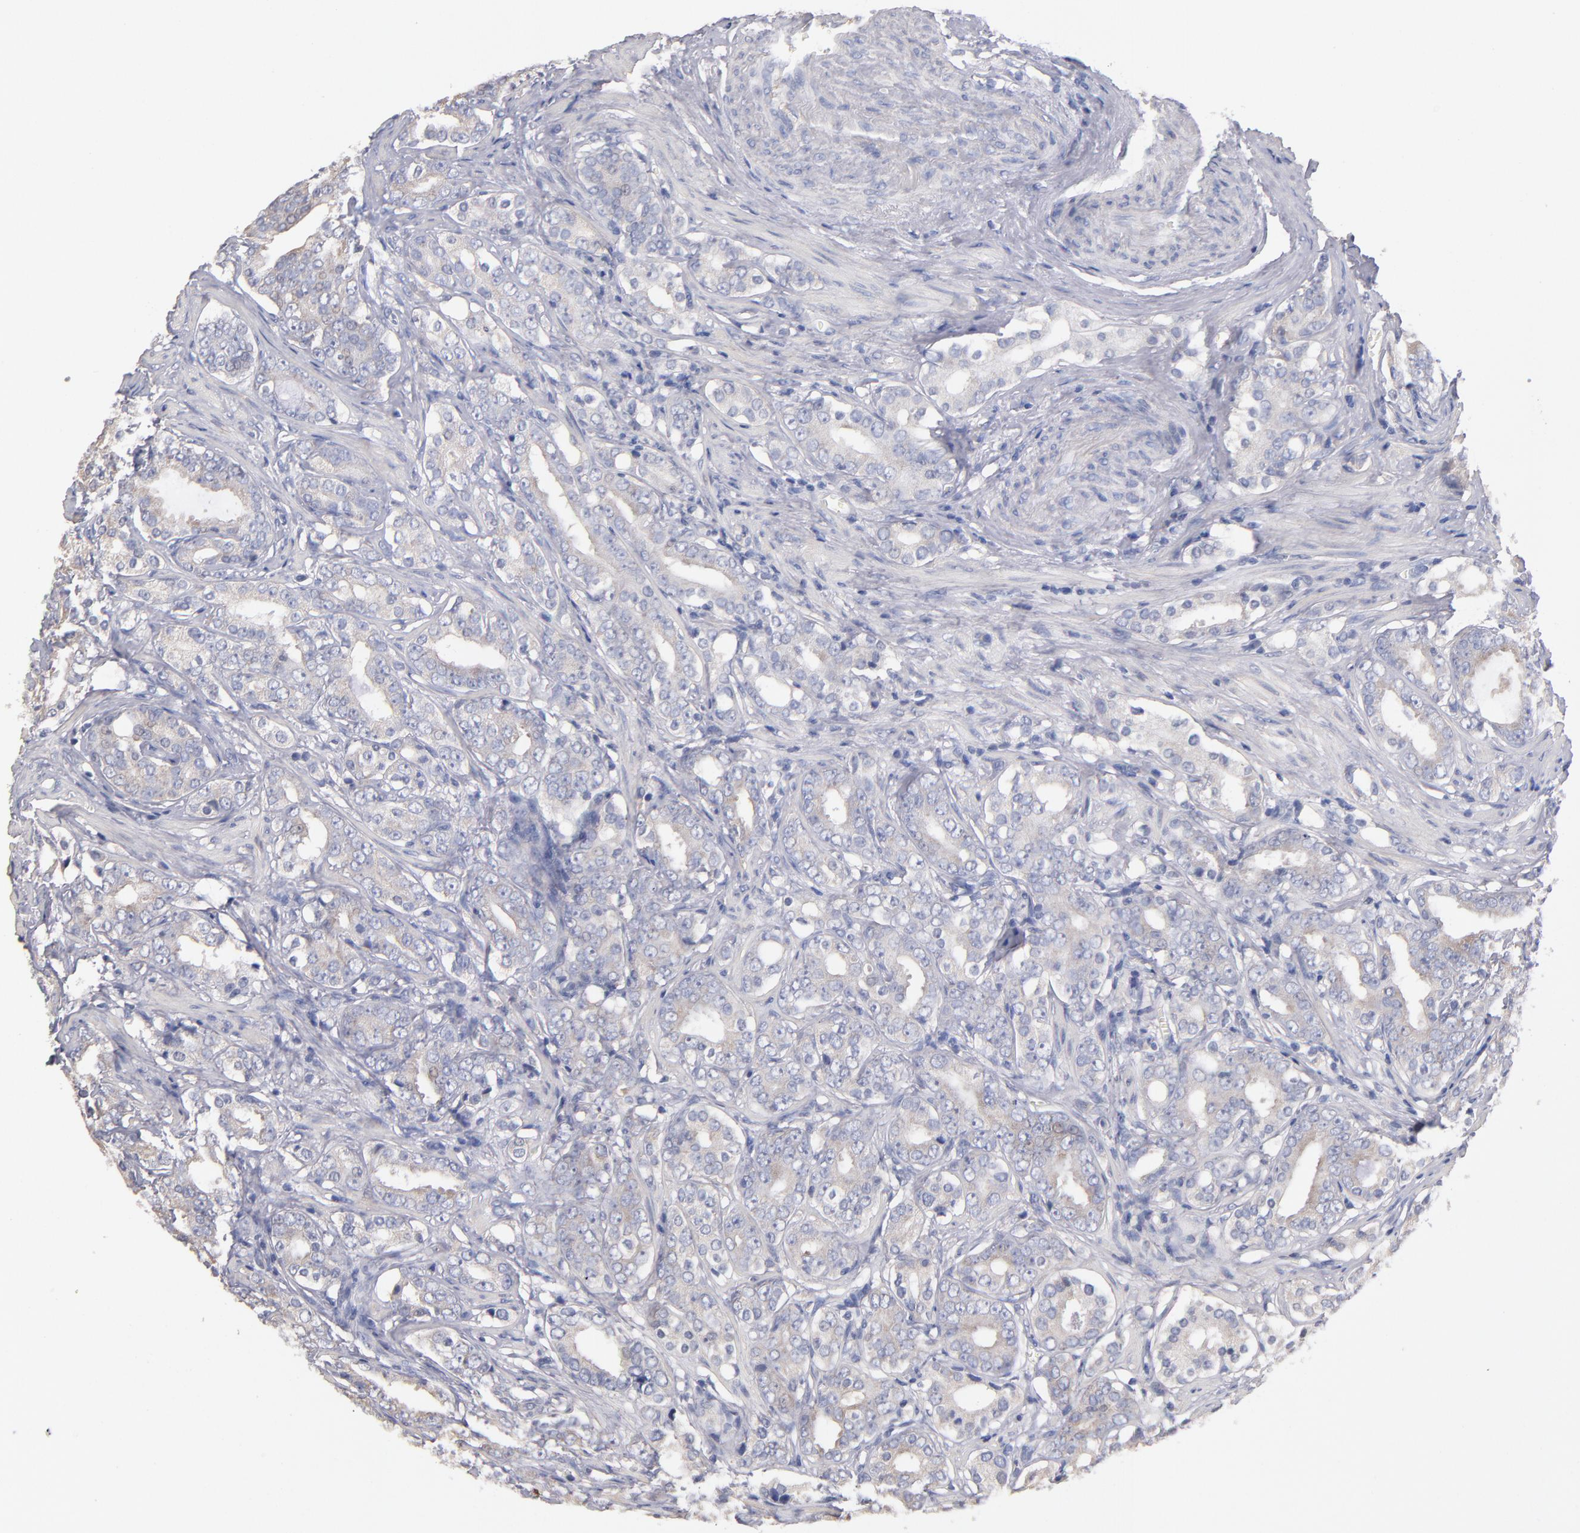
{"staining": {"intensity": "weak", "quantity": "<25%", "location": "cytoplasmic/membranous"}, "tissue": "prostate cancer", "cell_type": "Tumor cells", "image_type": "cancer", "snomed": [{"axis": "morphology", "description": "Adenocarcinoma, Low grade"}, {"axis": "topography", "description": "Prostate"}], "caption": "High power microscopy image of an immunohistochemistry micrograph of prostate adenocarcinoma (low-grade), revealing no significant expression in tumor cells. (Brightfield microscopy of DAB immunohistochemistry at high magnification).", "gene": "DACT1", "patient": {"sex": "male", "age": 59}}